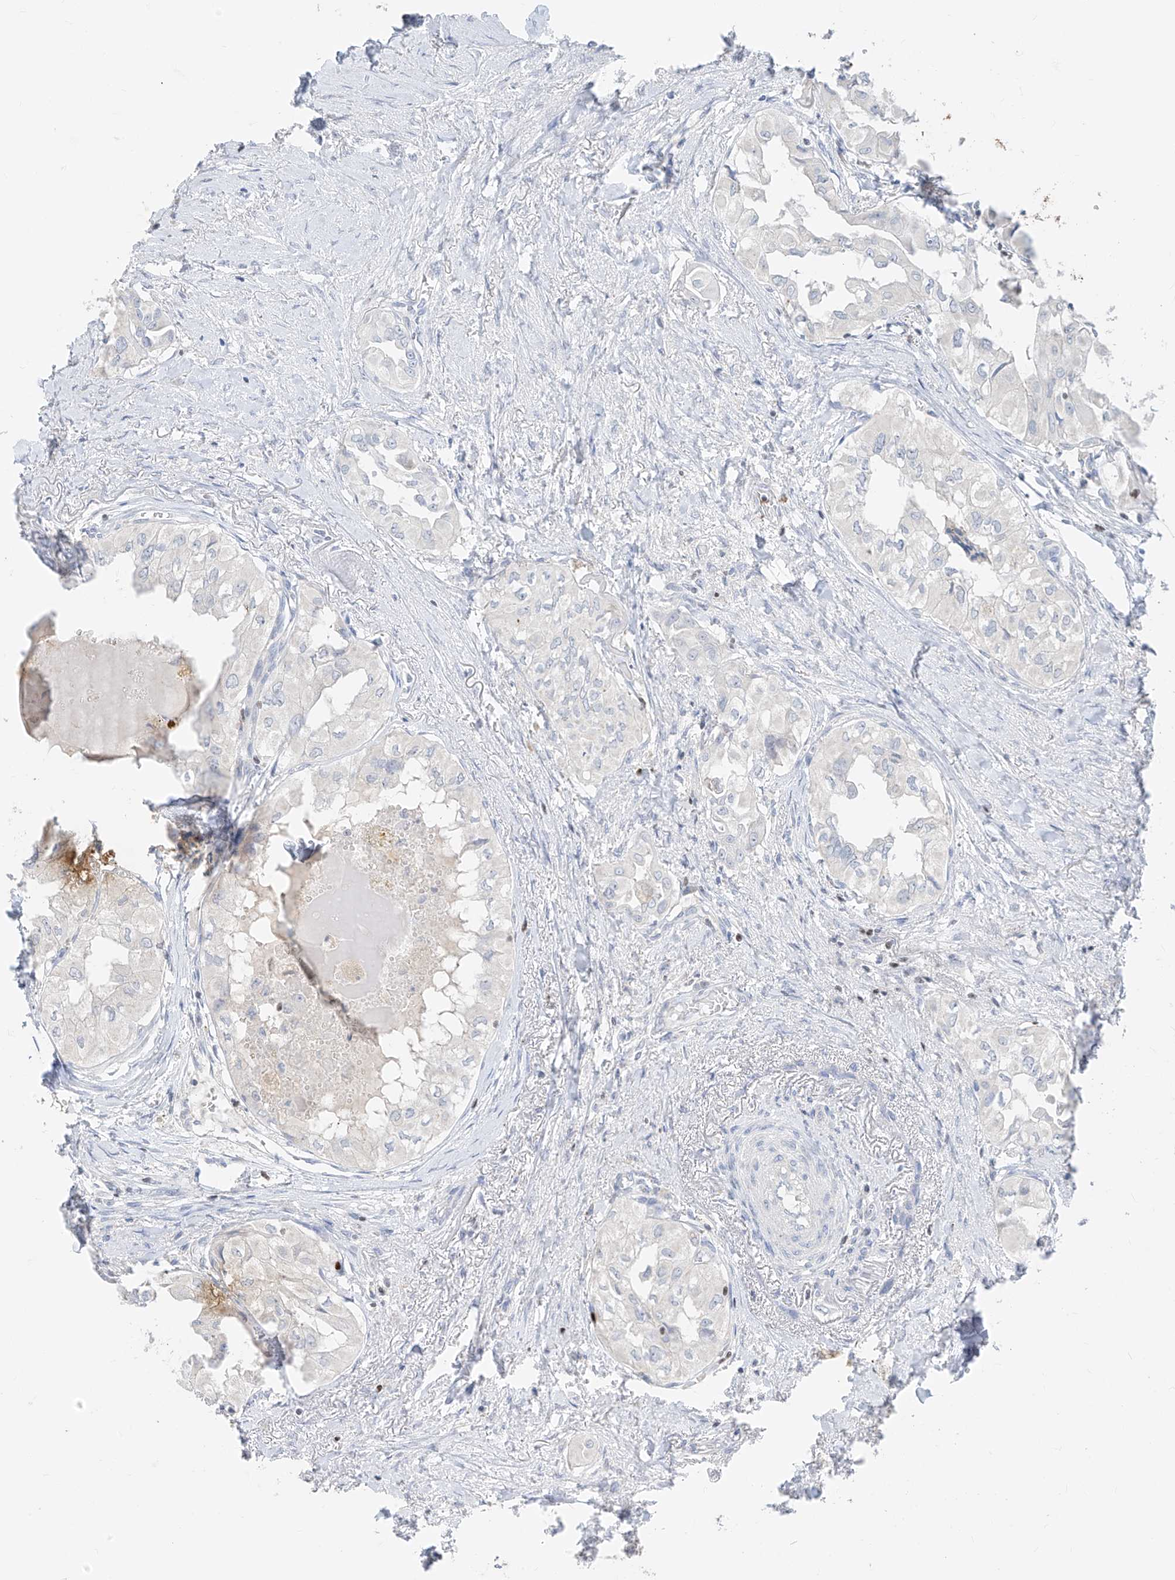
{"staining": {"intensity": "negative", "quantity": "none", "location": "none"}, "tissue": "thyroid cancer", "cell_type": "Tumor cells", "image_type": "cancer", "snomed": [{"axis": "morphology", "description": "Papillary adenocarcinoma, NOS"}, {"axis": "topography", "description": "Thyroid gland"}], "caption": "Immunohistochemistry image of neoplastic tissue: thyroid cancer stained with DAB demonstrates no significant protein positivity in tumor cells.", "gene": "TBX21", "patient": {"sex": "female", "age": 59}}